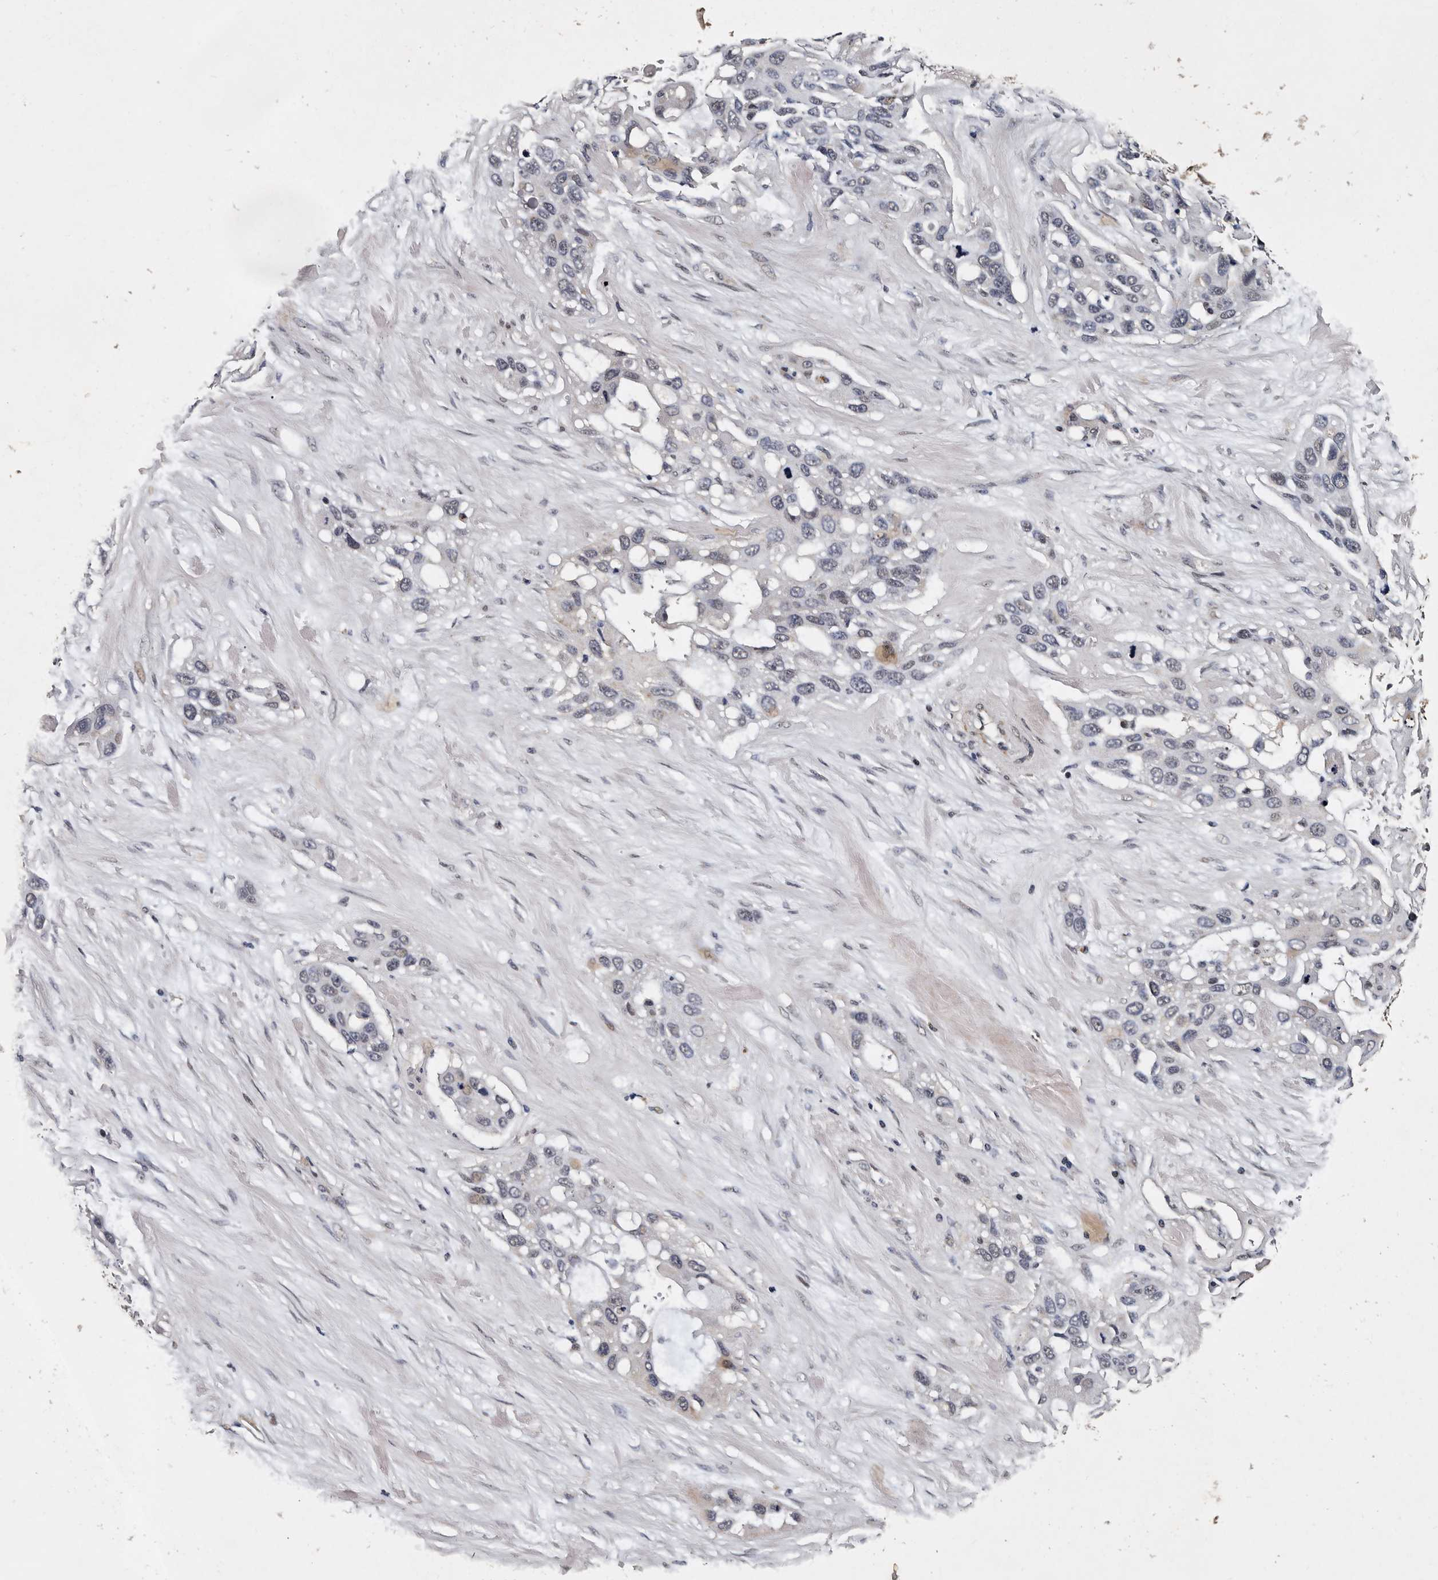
{"staining": {"intensity": "negative", "quantity": "none", "location": "none"}, "tissue": "pancreatic cancer", "cell_type": "Tumor cells", "image_type": "cancer", "snomed": [{"axis": "morphology", "description": "Adenocarcinoma, NOS"}, {"axis": "topography", "description": "Pancreas"}], "caption": "Human adenocarcinoma (pancreatic) stained for a protein using immunohistochemistry displays no positivity in tumor cells.", "gene": "CPNE3", "patient": {"sex": "female", "age": 60}}